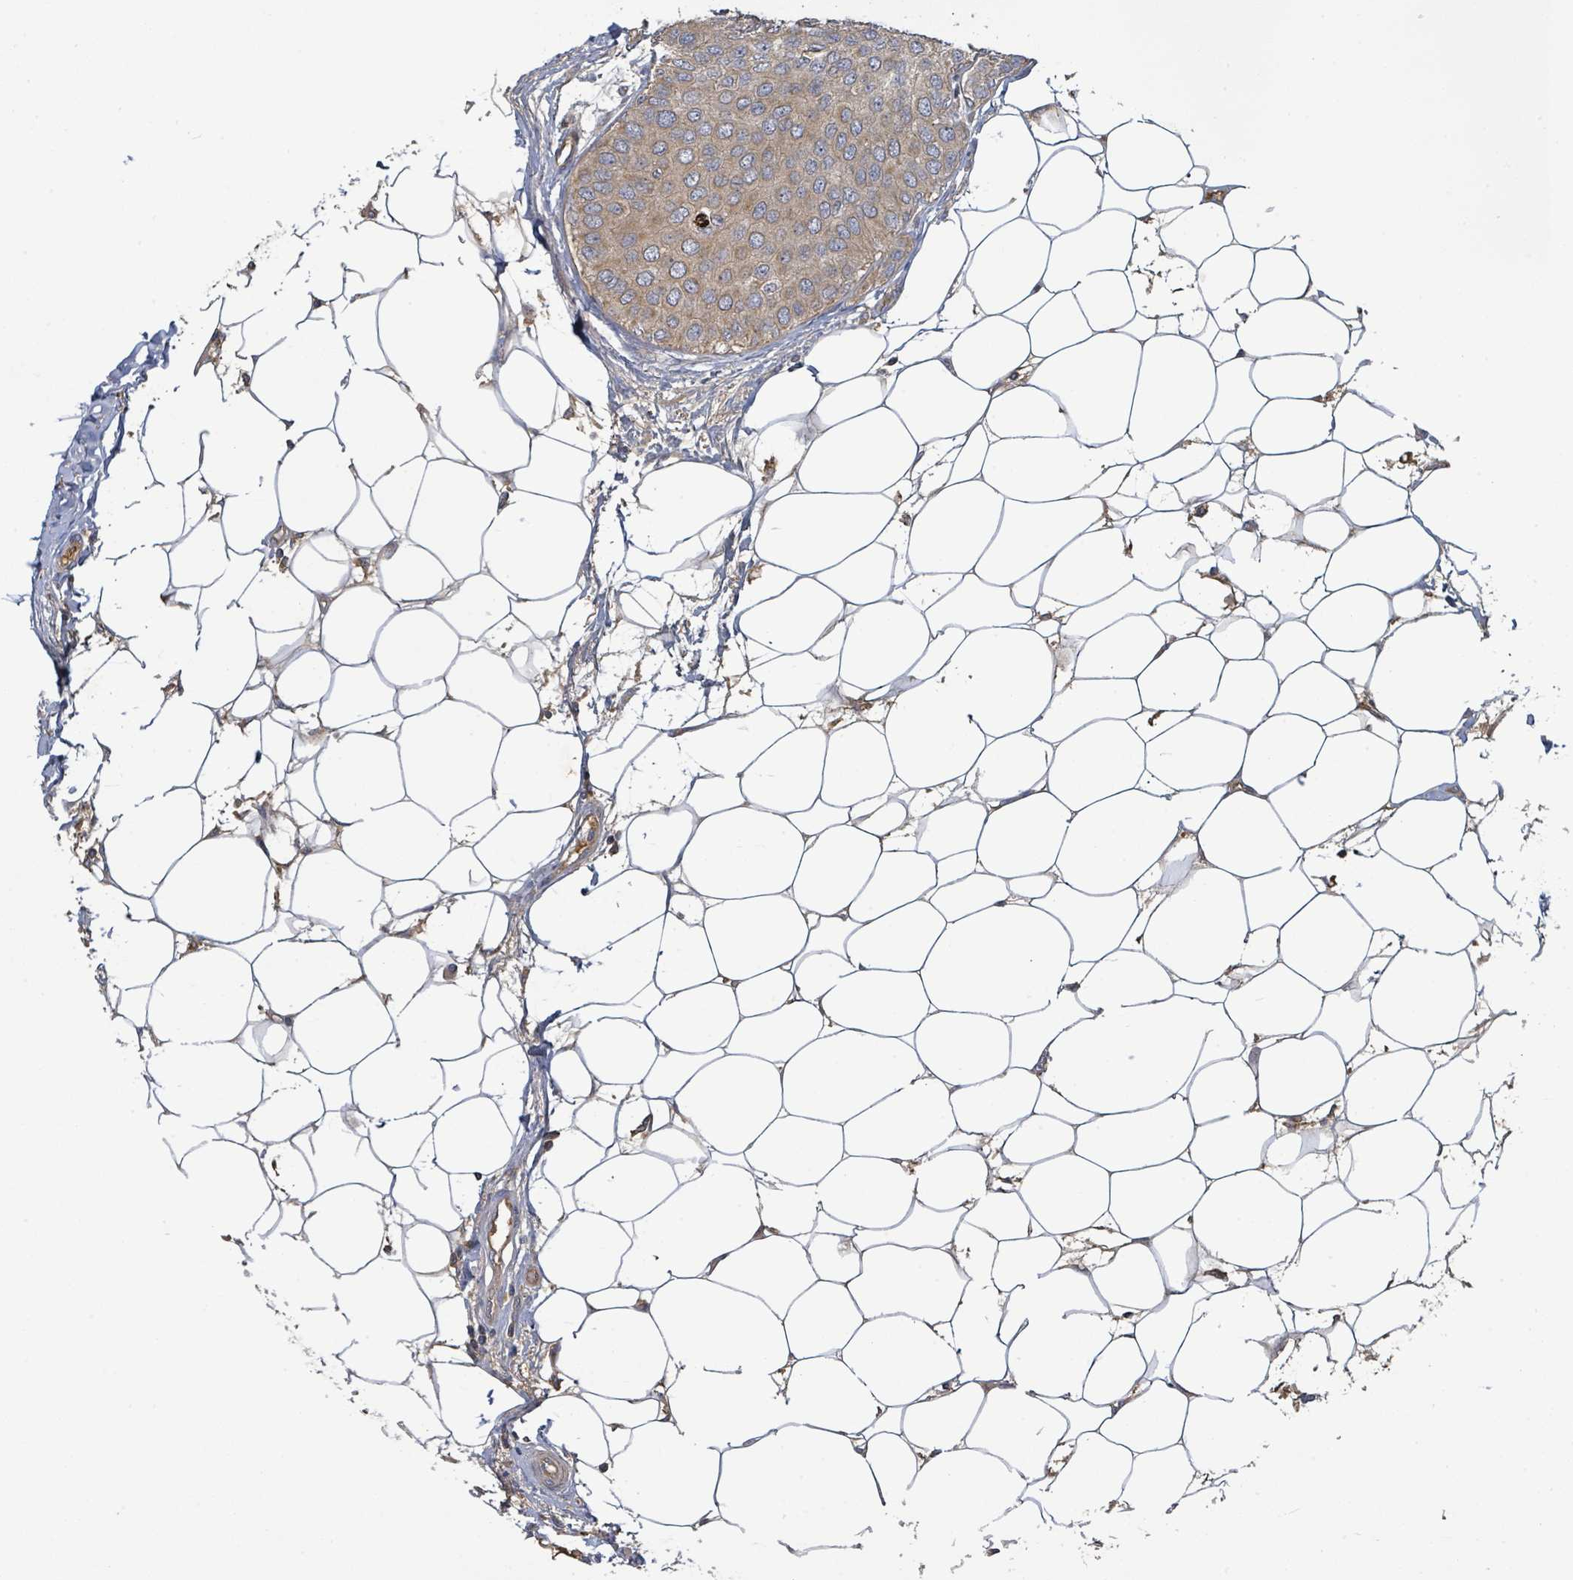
{"staining": {"intensity": "weak", "quantity": ">75%", "location": "cytoplasmic/membranous"}, "tissue": "breast cancer", "cell_type": "Tumor cells", "image_type": "cancer", "snomed": [{"axis": "morphology", "description": "Duct carcinoma"}, {"axis": "topography", "description": "Breast"}], "caption": "High-magnification brightfield microscopy of breast cancer stained with DAB (brown) and counterstained with hematoxylin (blue). tumor cells exhibit weak cytoplasmic/membranous expression is appreciated in approximately>75% of cells.", "gene": "STARD4", "patient": {"sex": "female", "age": 72}}